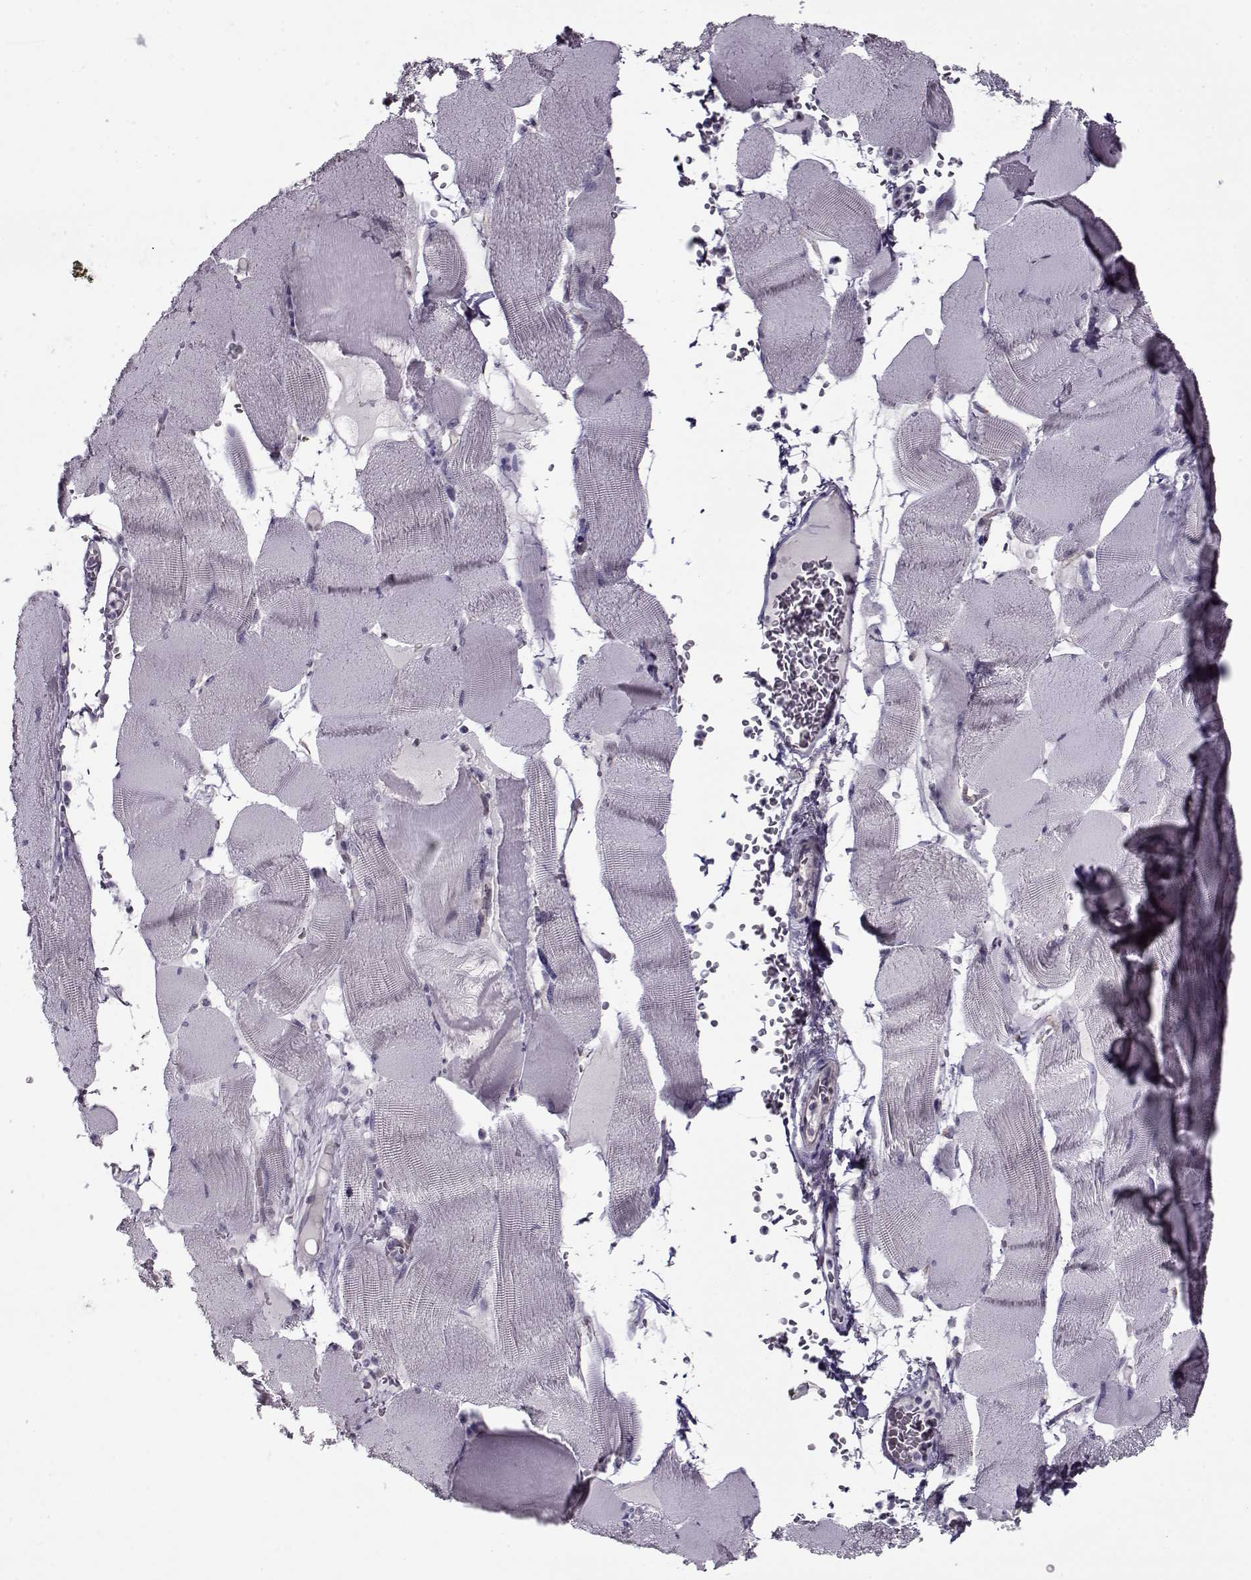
{"staining": {"intensity": "negative", "quantity": "none", "location": "none"}, "tissue": "skeletal muscle", "cell_type": "Myocytes", "image_type": "normal", "snomed": [{"axis": "morphology", "description": "Normal tissue, NOS"}, {"axis": "topography", "description": "Skeletal muscle"}], "caption": "Myocytes show no significant expression in unremarkable skeletal muscle. (DAB (3,3'-diaminobenzidine) immunohistochemistry with hematoxylin counter stain).", "gene": "SEC16B", "patient": {"sex": "male", "age": 56}}